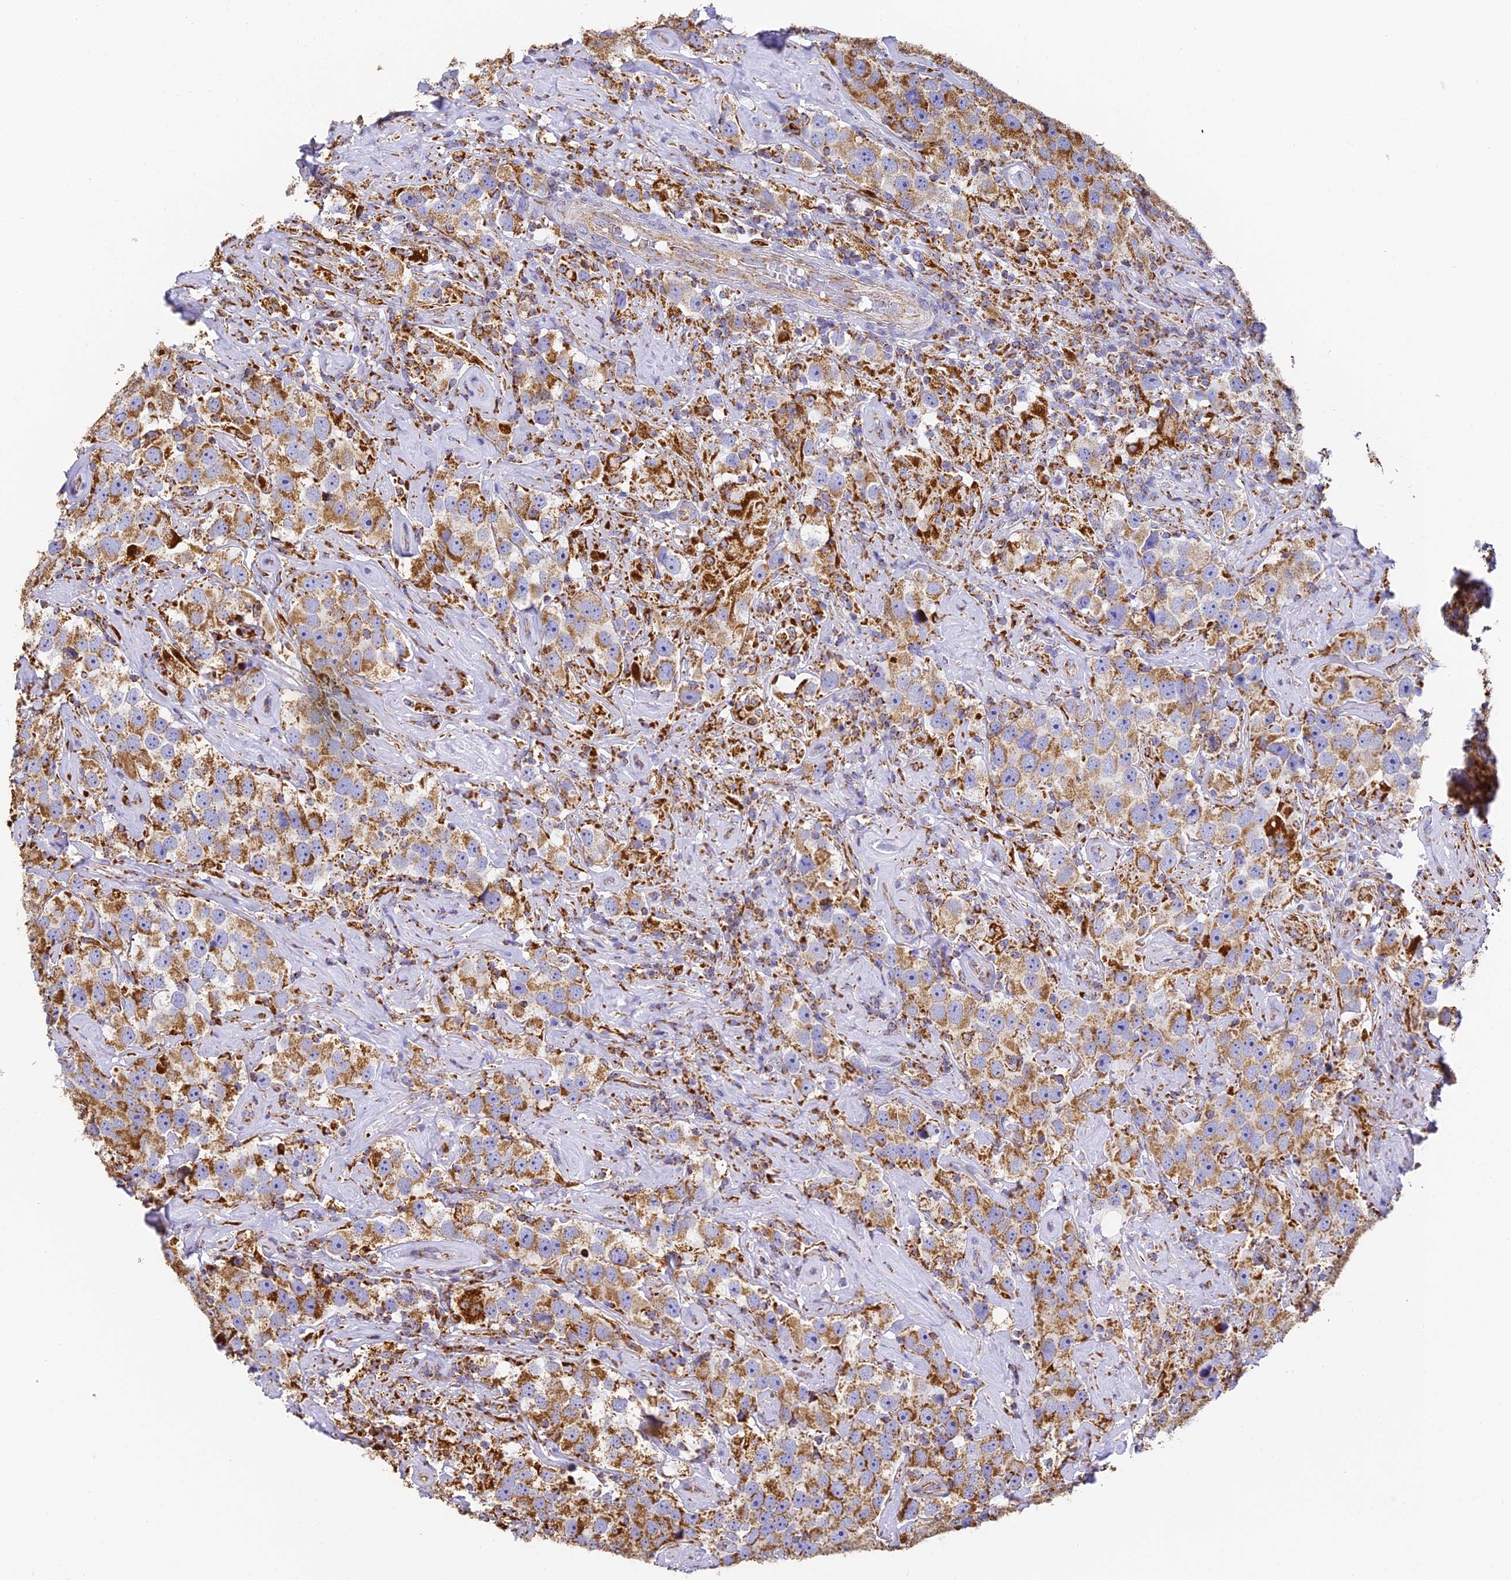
{"staining": {"intensity": "moderate", "quantity": ">75%", "location": "cytoplasmic/membranous"}, "tissue": "testis cancer", "cell_type": "Tumor cells", "image_type": "cancer", "snomed": [{"axis": "morphology", "description": "Seminoma, NOS"}, {"axis": "topography", "description": "Testis"}], "caption": "Brown immunohistochemical staining in testis cancer (seminoma) reveals moderate cytoplasmic/membranous staining in about >75% of tumor cells. Immunohistochemistry stains the protein of interest in brown and the nuclei are stained blue.", "gene": "COX6C", "patient": {"sex": "male", "age": 49}}